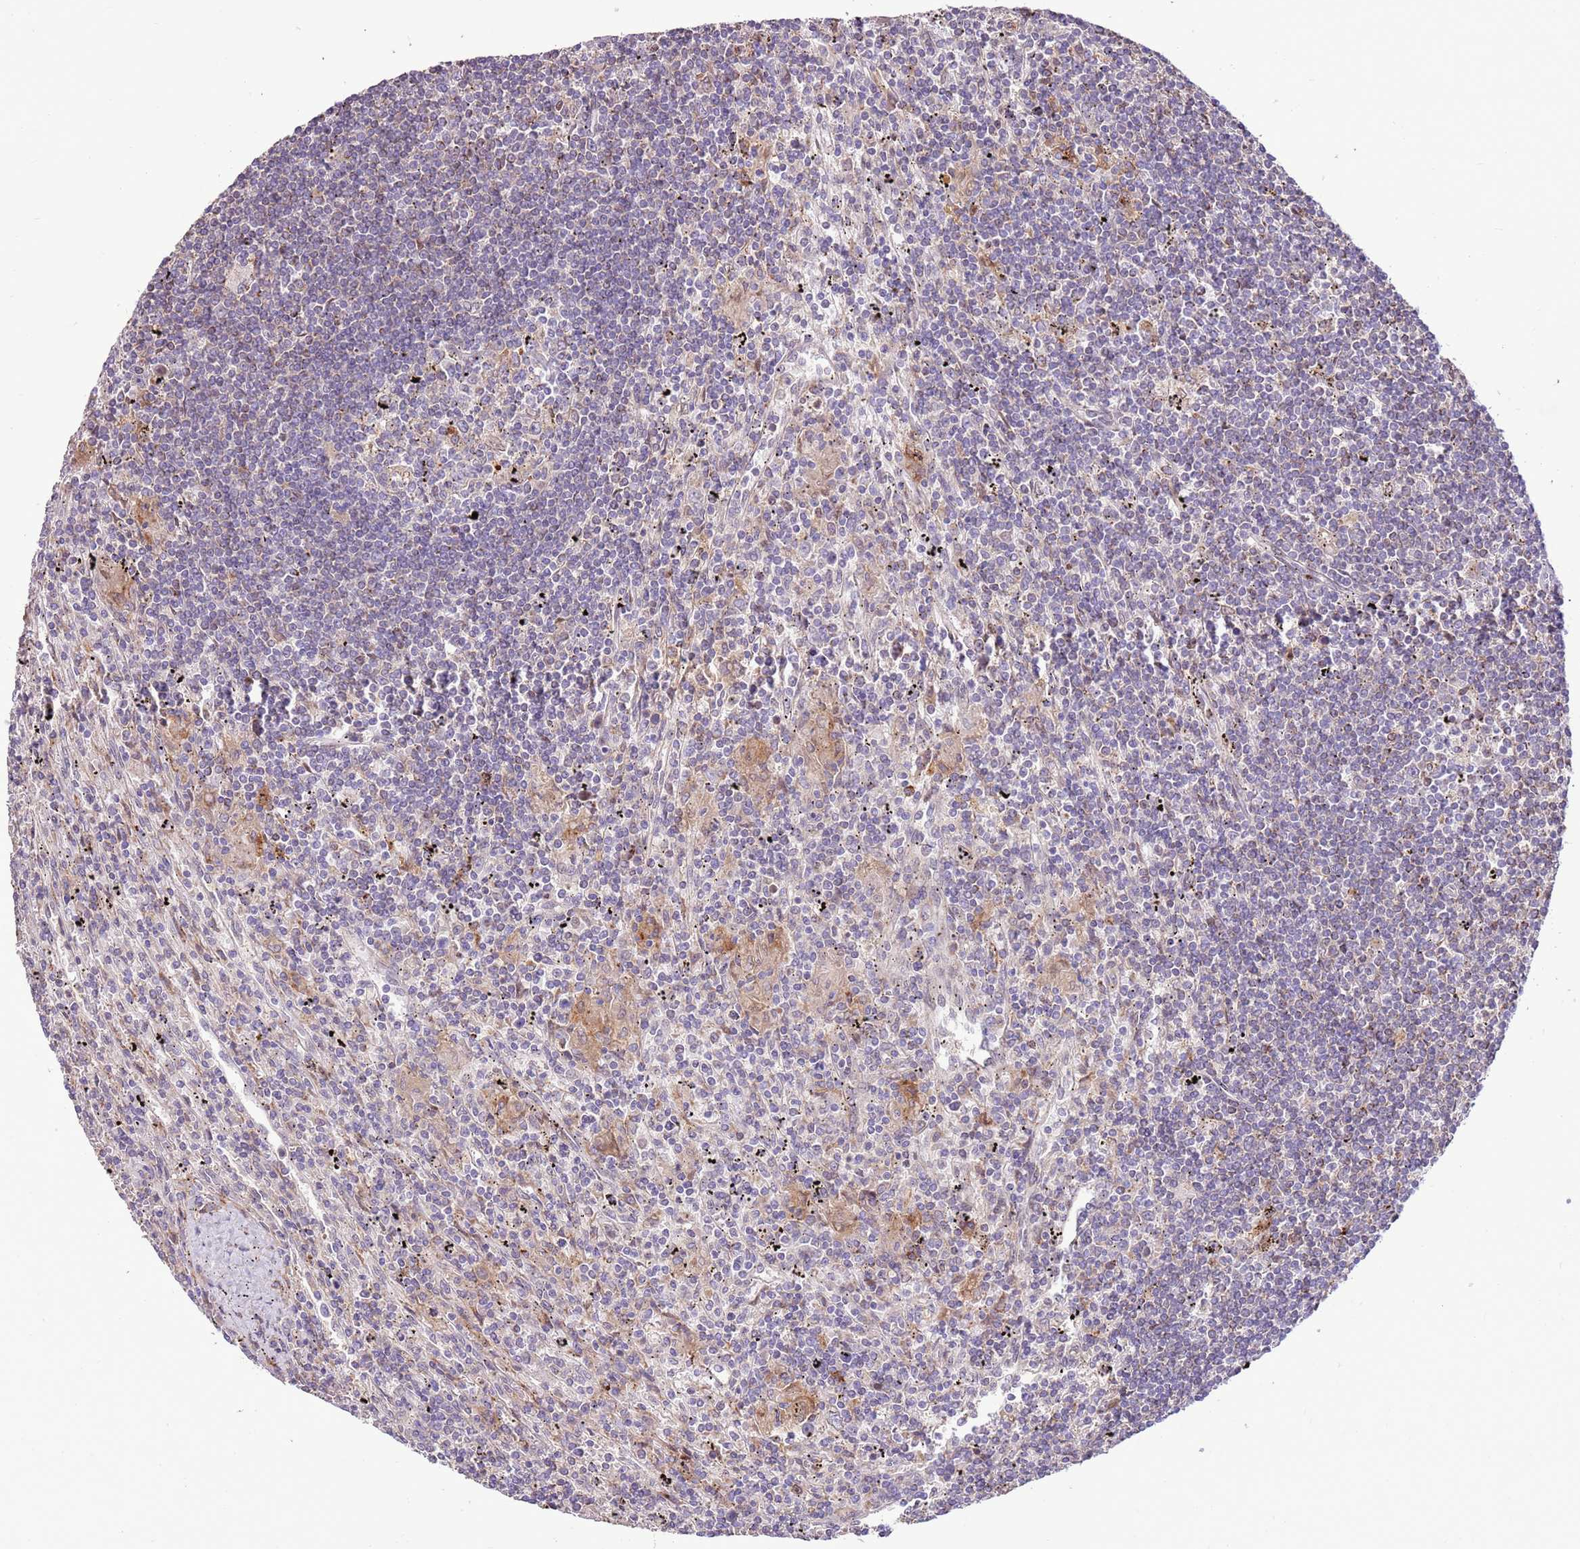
{"staining": {"intensity": "negative", "quantity": "none", "location": "none"}, "tissue": "lymphoma", "cell_type": "Tumor cells", "image_type": "cancer", "snomed": [{"axis": "morphology", "description": "Malignant lymphoma, non-Hodgkin's type, Low grade"}, {"axis": "topography", "description": "Spleen"}], "caption": "IHC micrograph of human lymphoma stained for a protein (brown), which exhibits no expression in tumor cells.", "gene": "LGI4", "patient": {"sex": "male", "age": 76}}